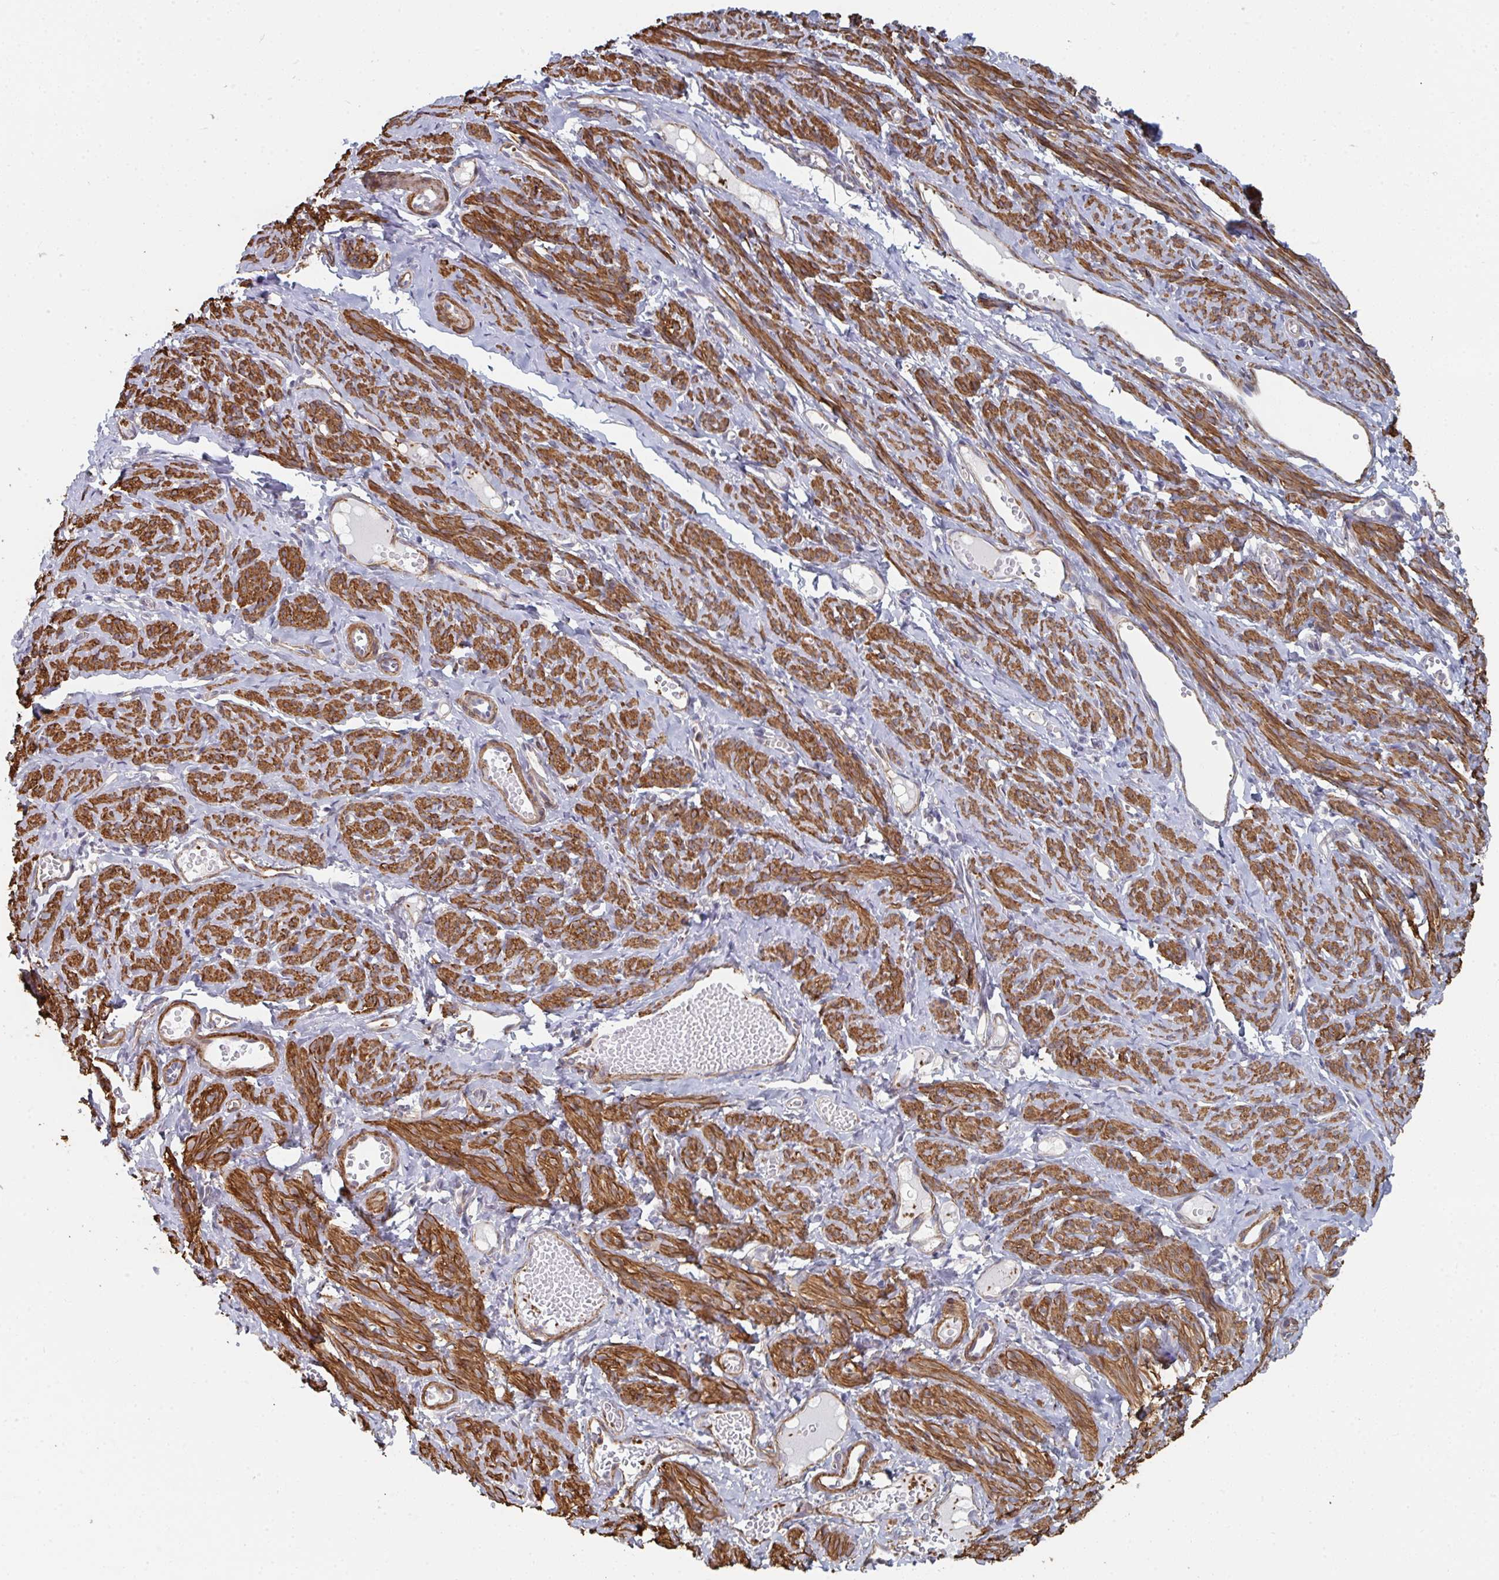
{"staining": {"intensity": "strong", "quantity": ">75%", "location": "cytoplasmic/membranous"}, "tissue": "smooth muscle", "cell_type": "Smooth muscle cells", "image_type": "normal", "snomed": [{"axis": "morphology", "description": "Normal tissue, NOS"}, {"axis": "topography", "description": "Smooth muscle"}], "caption": "The histopathology image shows immunohistochemical staining of unremarkable smooth muscle. There is strong cytoplasmic/membranous positivity is seen in approximately >75% of smooth muscle cells. (DAB IHC, brown staining for protein, blue staining for nuclei).", "gene": "NEURL4", "patient": {"sex": "female", "age": 65}}